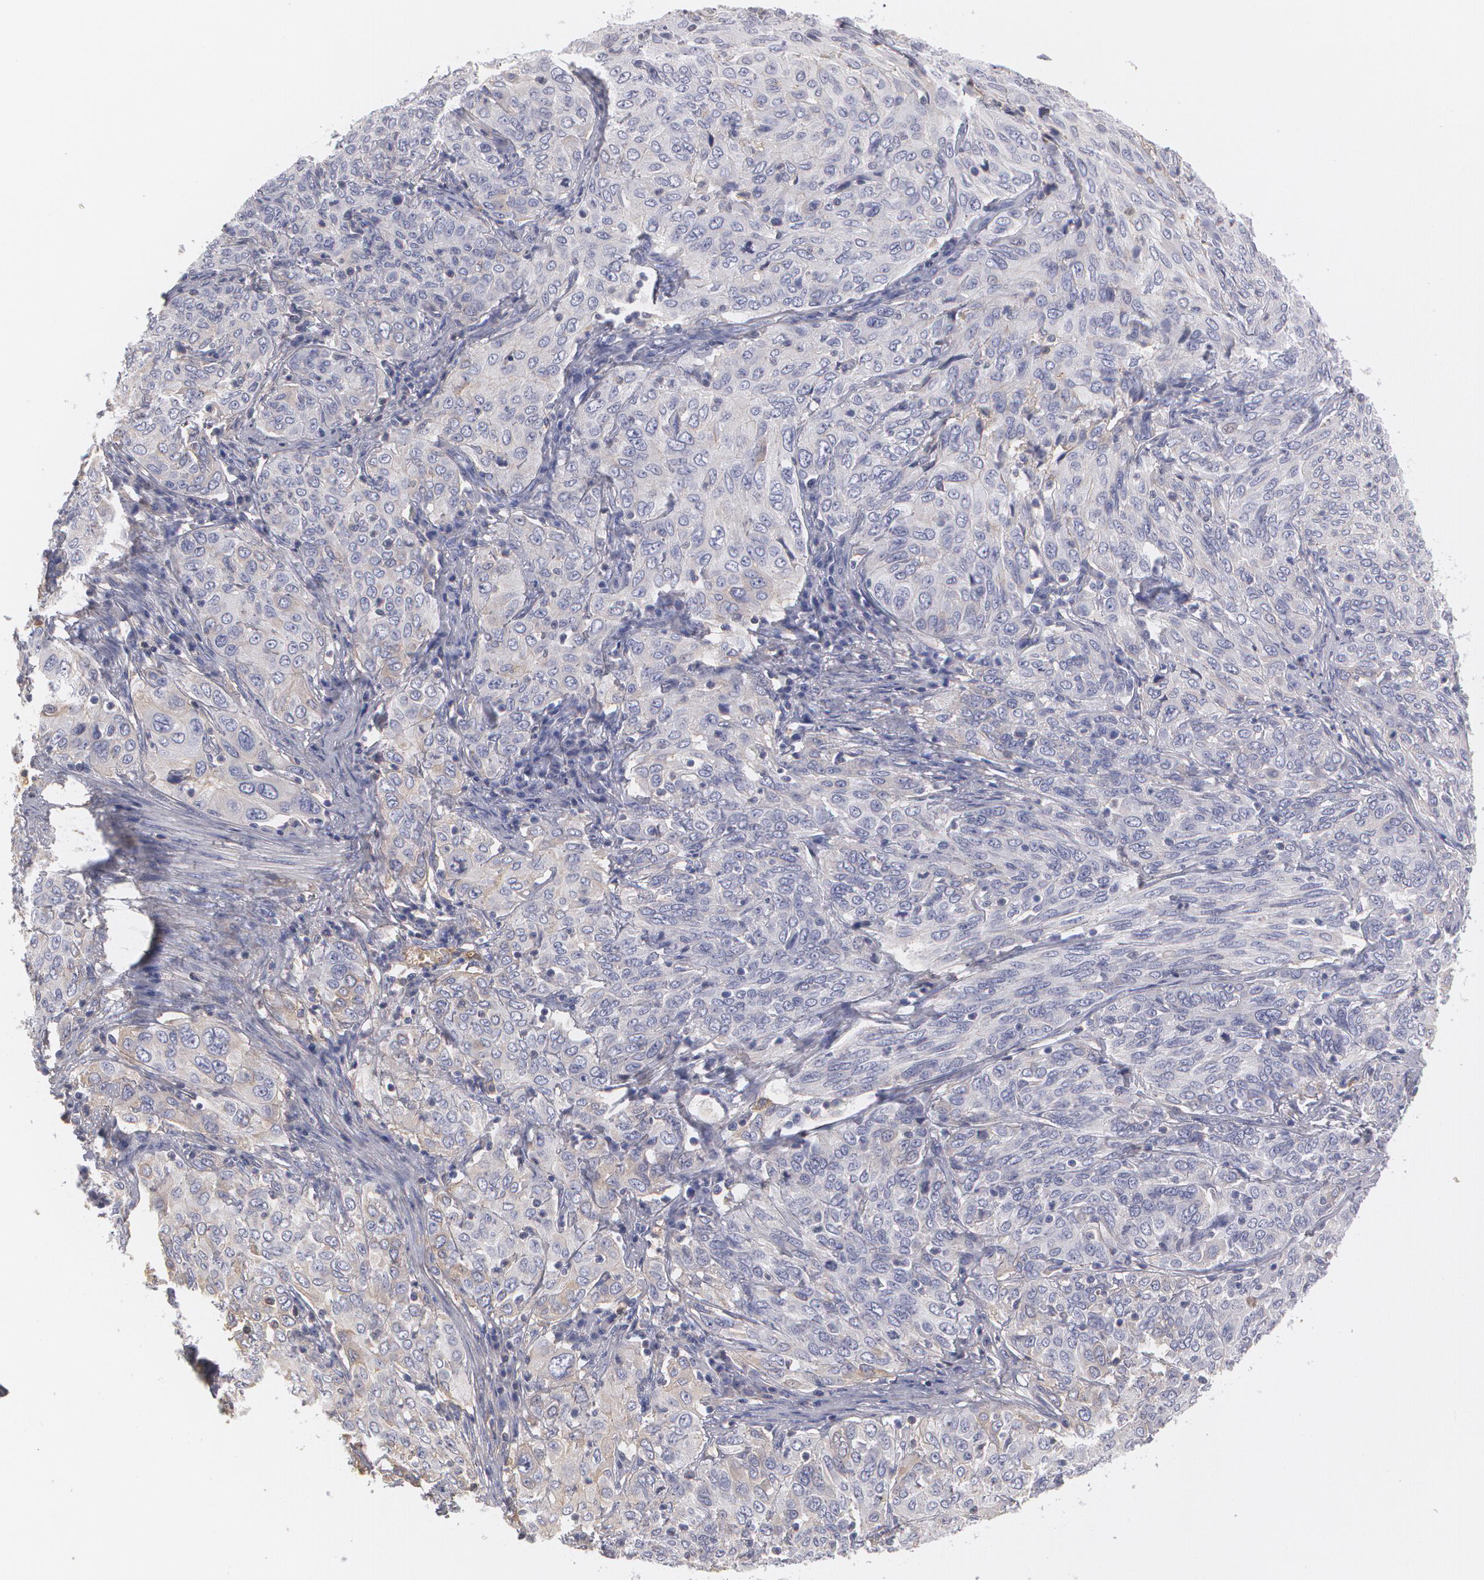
{"staining": {"intensity": "weak", "quantity": "<25%", "location": "cytoplasmic/membranous"}, "tissue": "cervical cancer", "cell_type": "Tumor cells", "image_type": "cancer", "snomed": [{"axis": "morphology", "description": "Squamous cell carcinoma, NOS"}, {"axis": "topography", "description": "Cervix"}], "caption": "Photomicrograph shows no protein staining in tumor cells of cervical squamous cell carcinoma tissue.", "gene": "SERPINA1", "patient": {"sex": "female", "age": 38}}